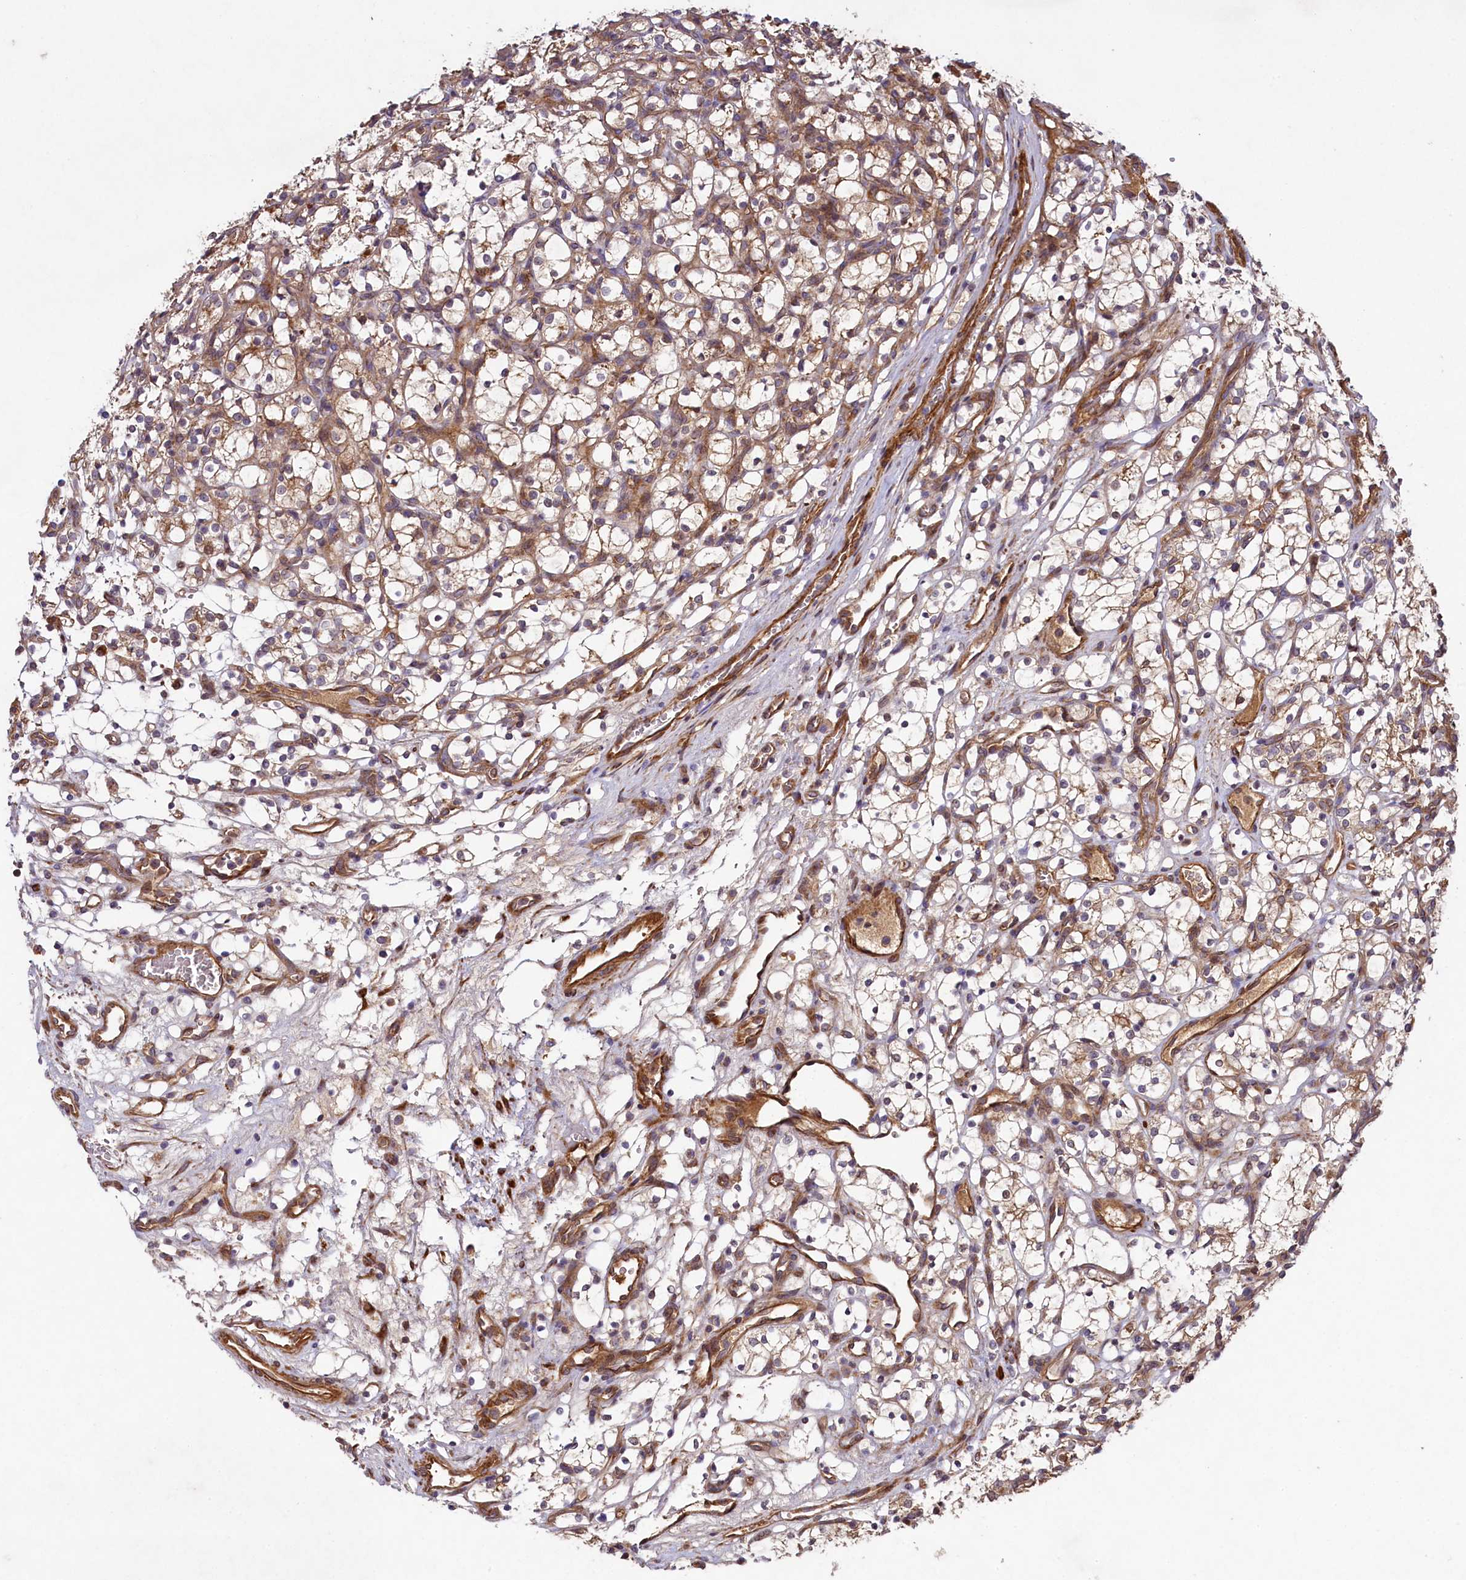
{"staining": {"intensity": "weak", "quantity": "<25%", "location": "cytoplasmic/membranous"}, "tissue": "renal cancer", "cell_type": "Tumor cells", "image_type": "cancer", "snomed": [{"axis": "morphology", "description": "Adenocarcinoma, NOS"}, {"axis": "topography", "description": "Kidney"}], "caption": "Human renal adenocarcinoma stained for a protein using immunohistochemistry (IHC) exhibits no positivity in tumor cells.", "gene": "CCDC102A", "patient": {"sex": "female", "age": 69}}